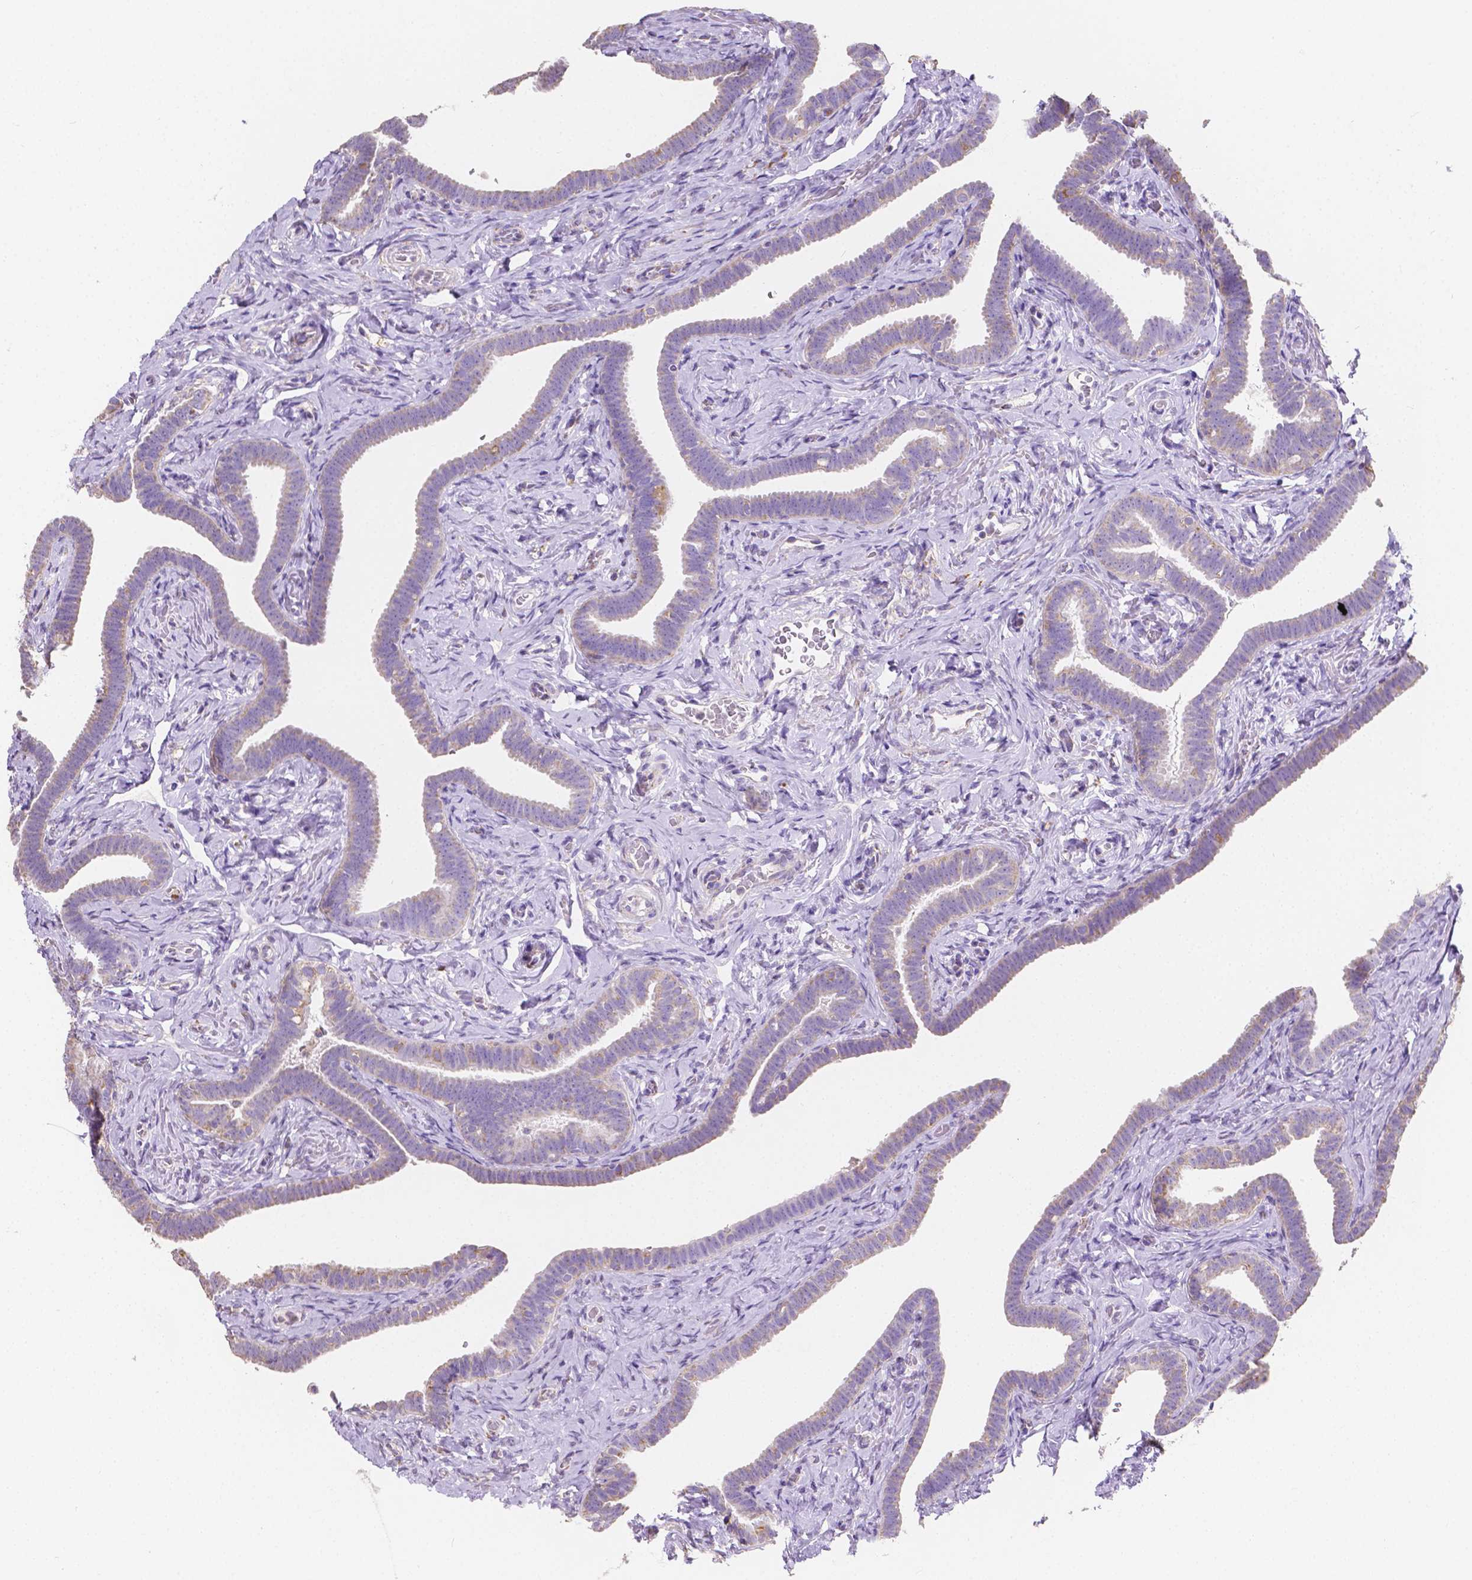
{"staining": {"intensity": "weak", "quantity": "<25%", "location": "cytoplasmic/membranous"}, "tissue": "fallopian tube", "cell_type": "Glandular cells", "image_type": "normal", "snomed": [{"axis": "morphology", "description": "Normal tissue, NOS"}, {"axis": "topography", "description": "Fallopian tube"}], "caption": "This micrograph is of normal fallopian tube stained with immunohistochemistry to label a protein in brown with the nuclei are counter-stained blue. There is no expression in glandular cells.", "gene": "TMEM130", "patient": {"sex": "female", "age": 69}}